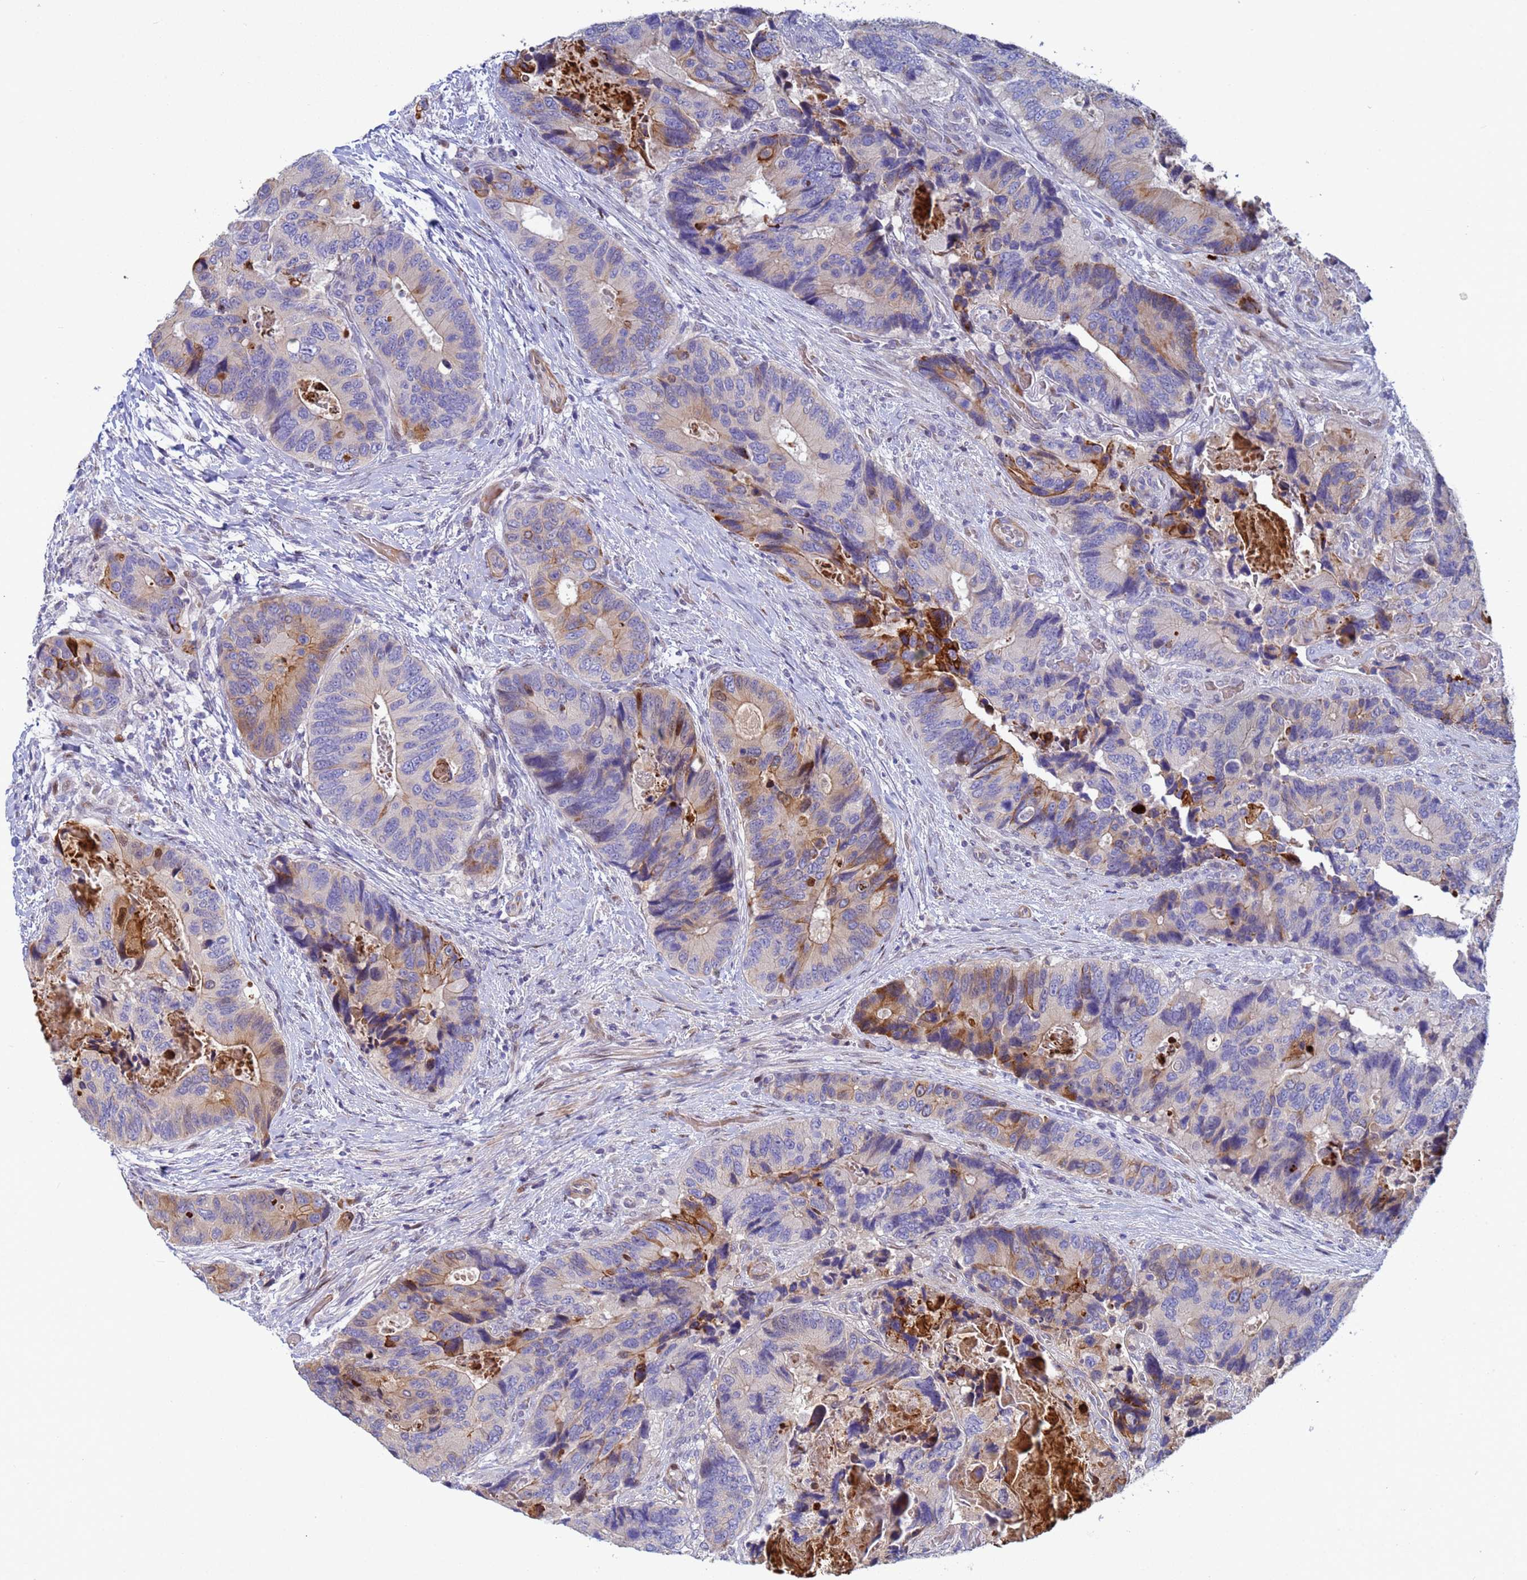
{"staining": {"intensity": "moderate", "quantity": "<25%", "location": "cytoplasmic/membranous"}, "tissue": "colorectal cancer", "cell_type": "Tumor cells", "image_type": "cancer", "snomed": [{"axis": "morphology", "description": "Adenocarcinoma, NOS"}, {"axis": "topography", "description": "Colon"}], "caption": "Colorectal cancer (adenocarcinoma) tissue displays moderate cytoplasmic/membranous staining in approximately <25% of tumor cells, visualized by immunohistochemistry.", "gene": "PPP6R1", "patient": {"sex": "male", "age": 84}}